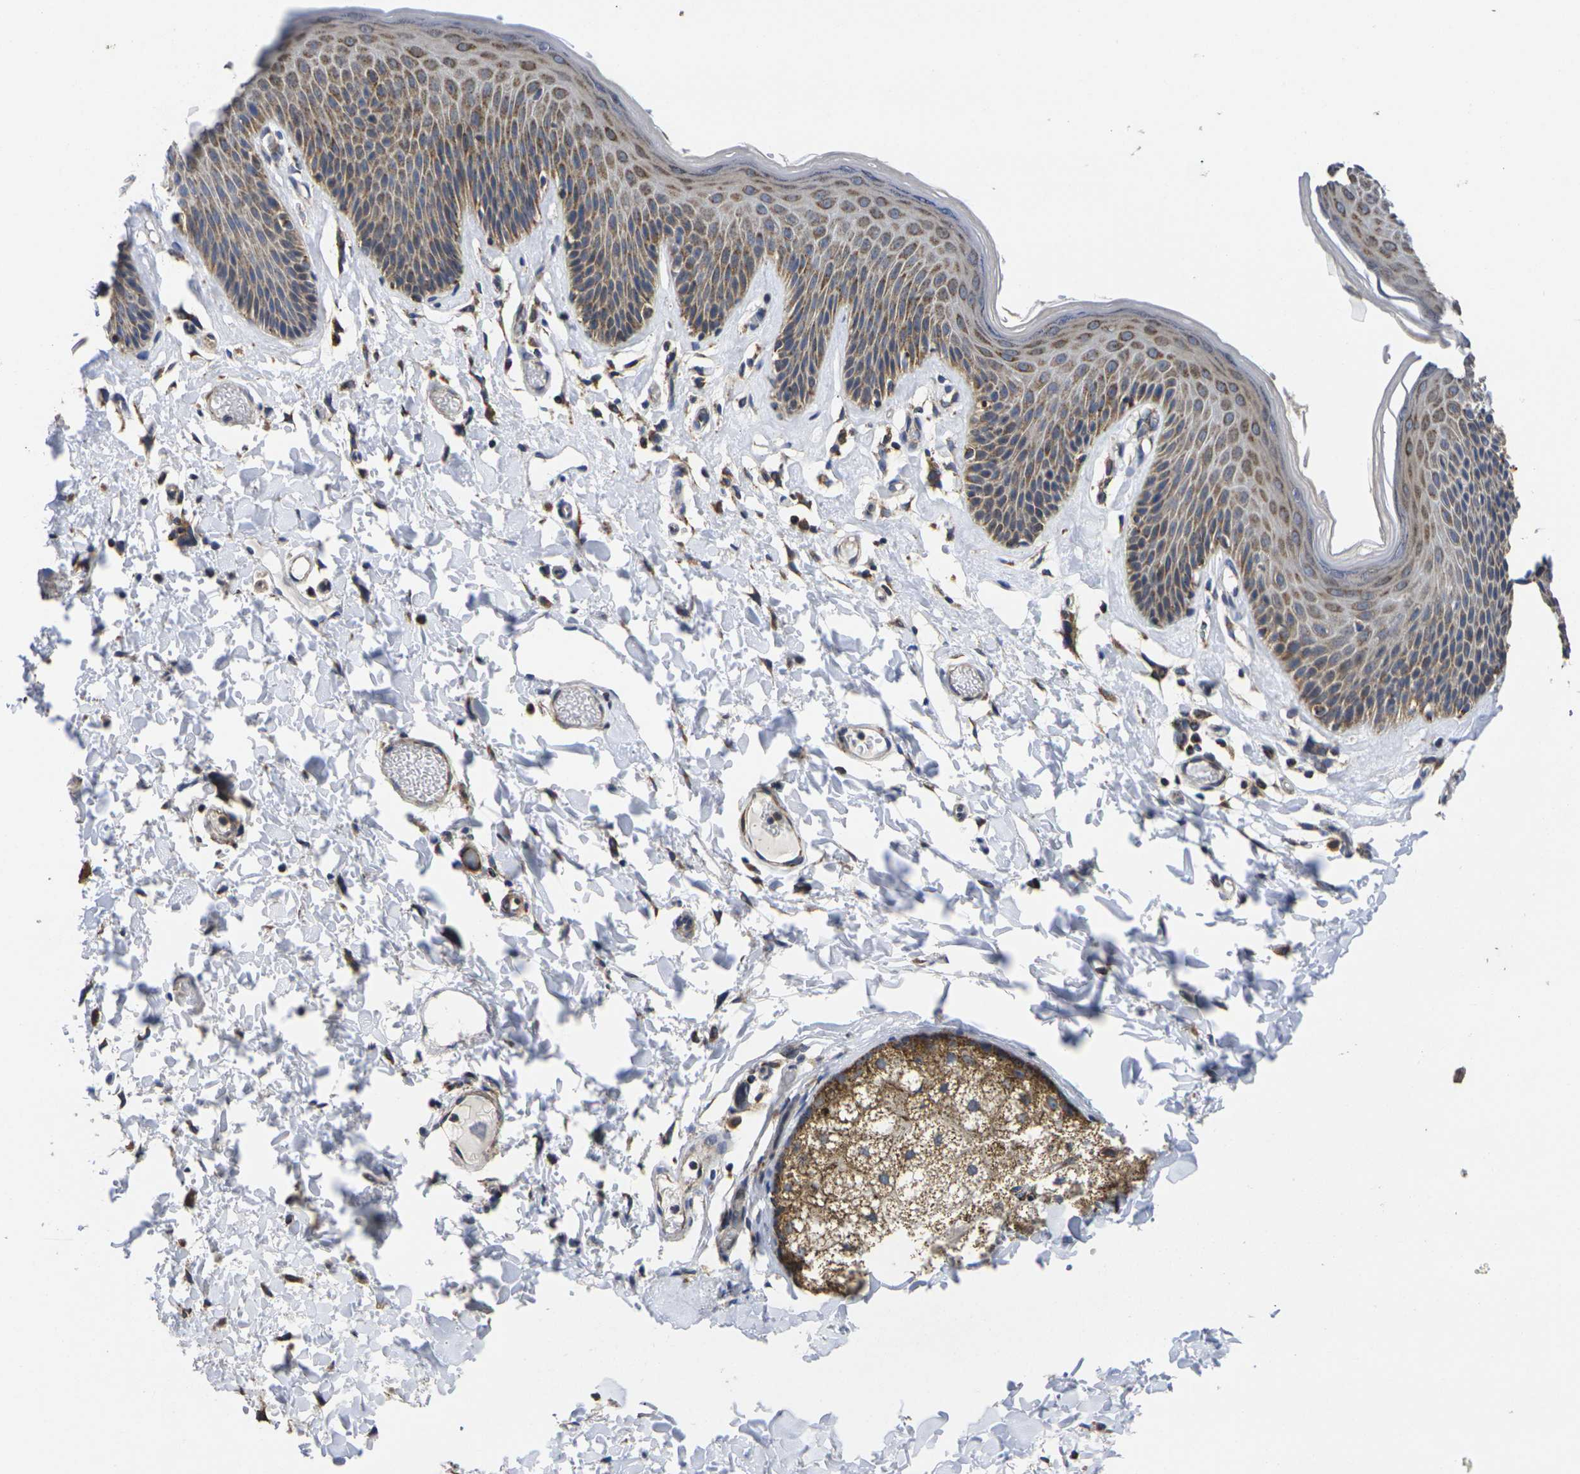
{"staining": {"intensity": "moderate", "quantity": ">75%", "location": "cytoplasmic/membranous"}, "tissue": "skin", "cell_type": "Epidermal cells", "image_type": "normal", "snomed": [{"axis": "morphology", "description": "Normal tissue, NOS"}, {"axis": "topography", "description": "Vulva"}], "caption": "A photomicrograph of skin stained for a protein shows moderate cytoplasmic/membranous brown staining in epidermal cells. The staining is performed using DAB brown chromogen to label protein expression. The nuclei are counter-stained blue using hematoxylin.", "gene": "P2RY11", "patient": {"sex": "female", "age": 73}}